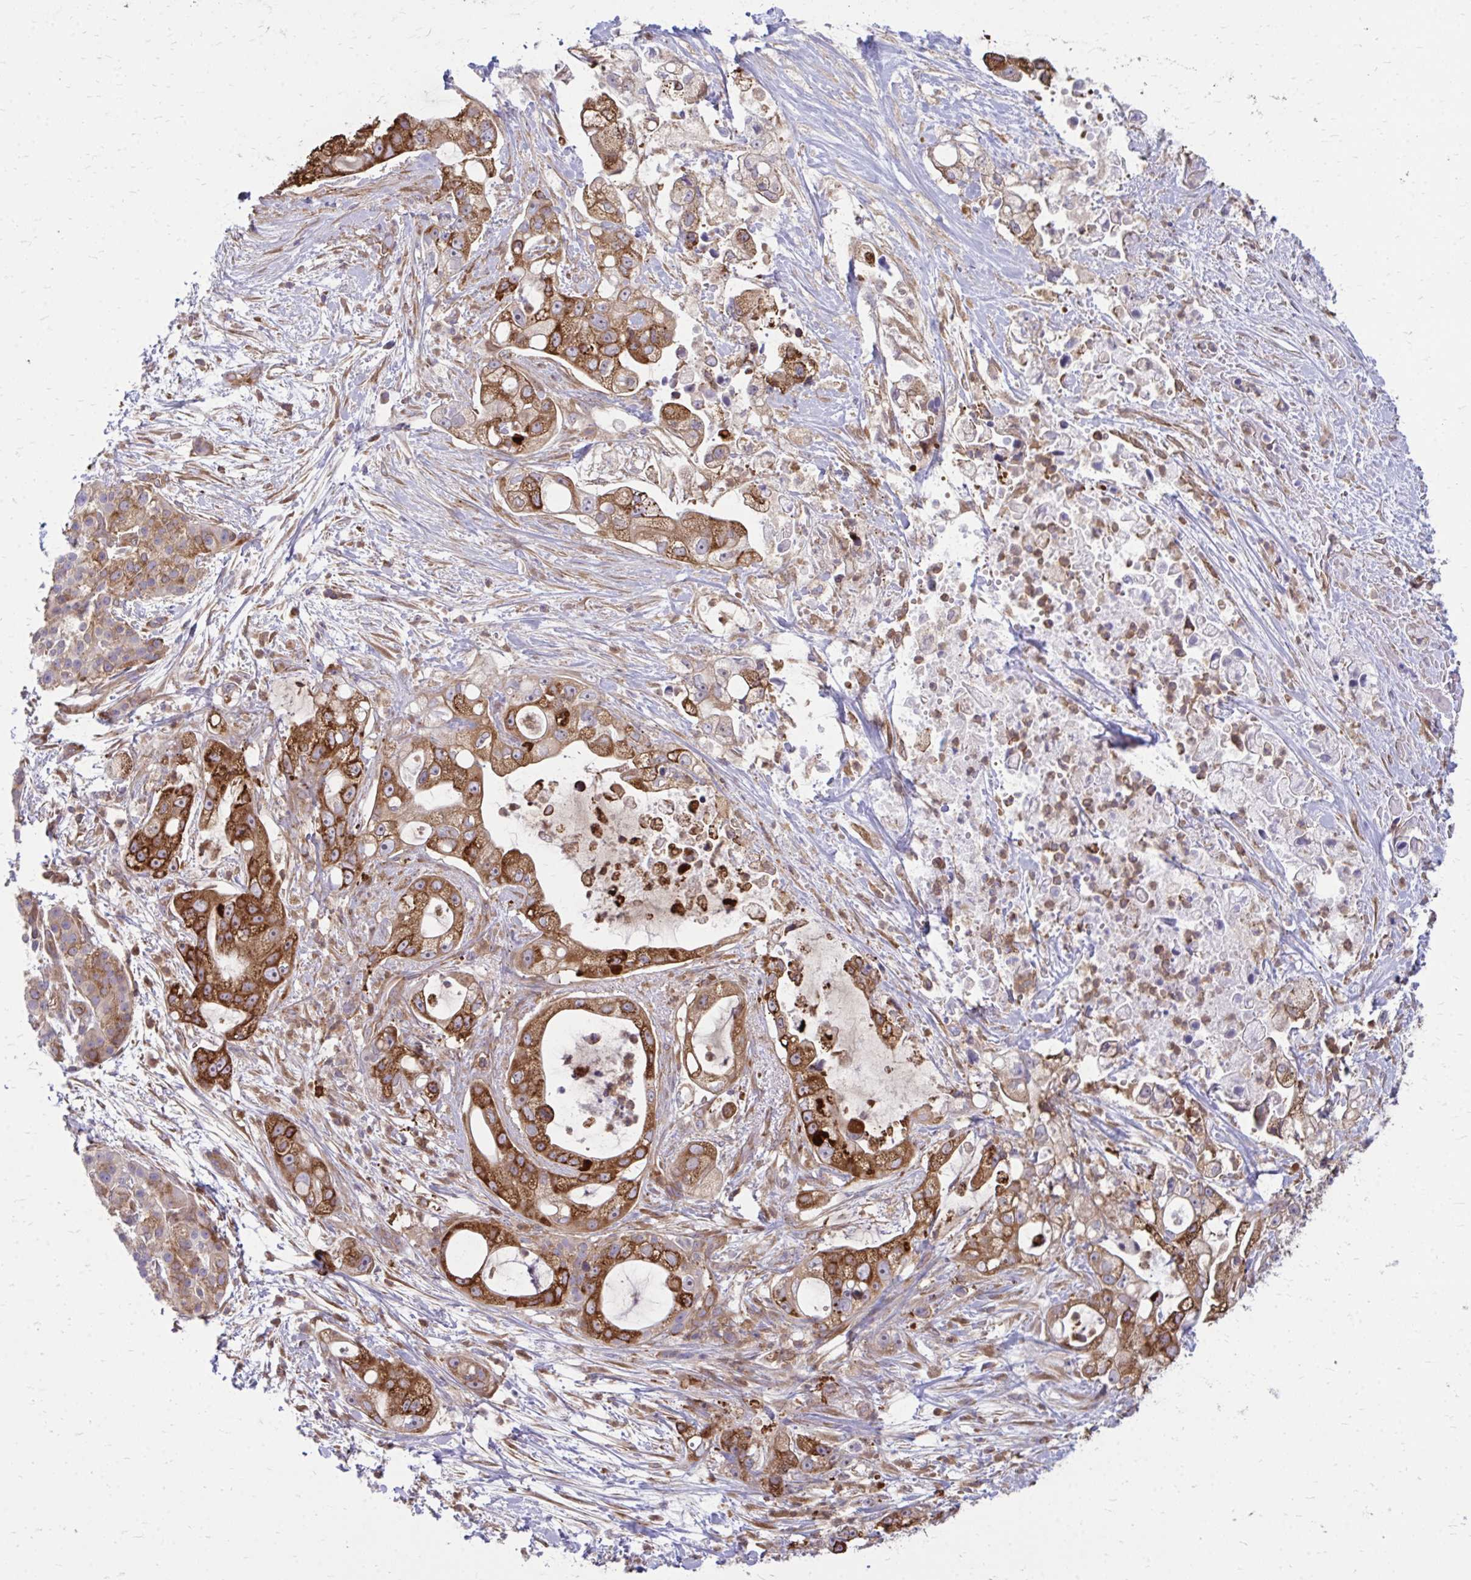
{"staining": {"intensity": "strong", "quantity": "25%-75%", "location": "cytoplasmic/membranous"}, "tissue": "pancreatic cancer", "cell_type": "Tumor cells", "image_type": "cancer", "snomed": [{"axis": "morphology", "description": "Adenocarcinoma, NOS"}, {"axis": "topography", "description": "Pancreas"}], "caption": "There is high levels of strong cytoplasmic/membranous positivity in tumor cells of pancreatic cancer (adenocarcinoma), as demonstrated by immunohistochemical staining (brown color).", "gene": "ASAP1", "patient": {"sex": "female", "age": 69}}